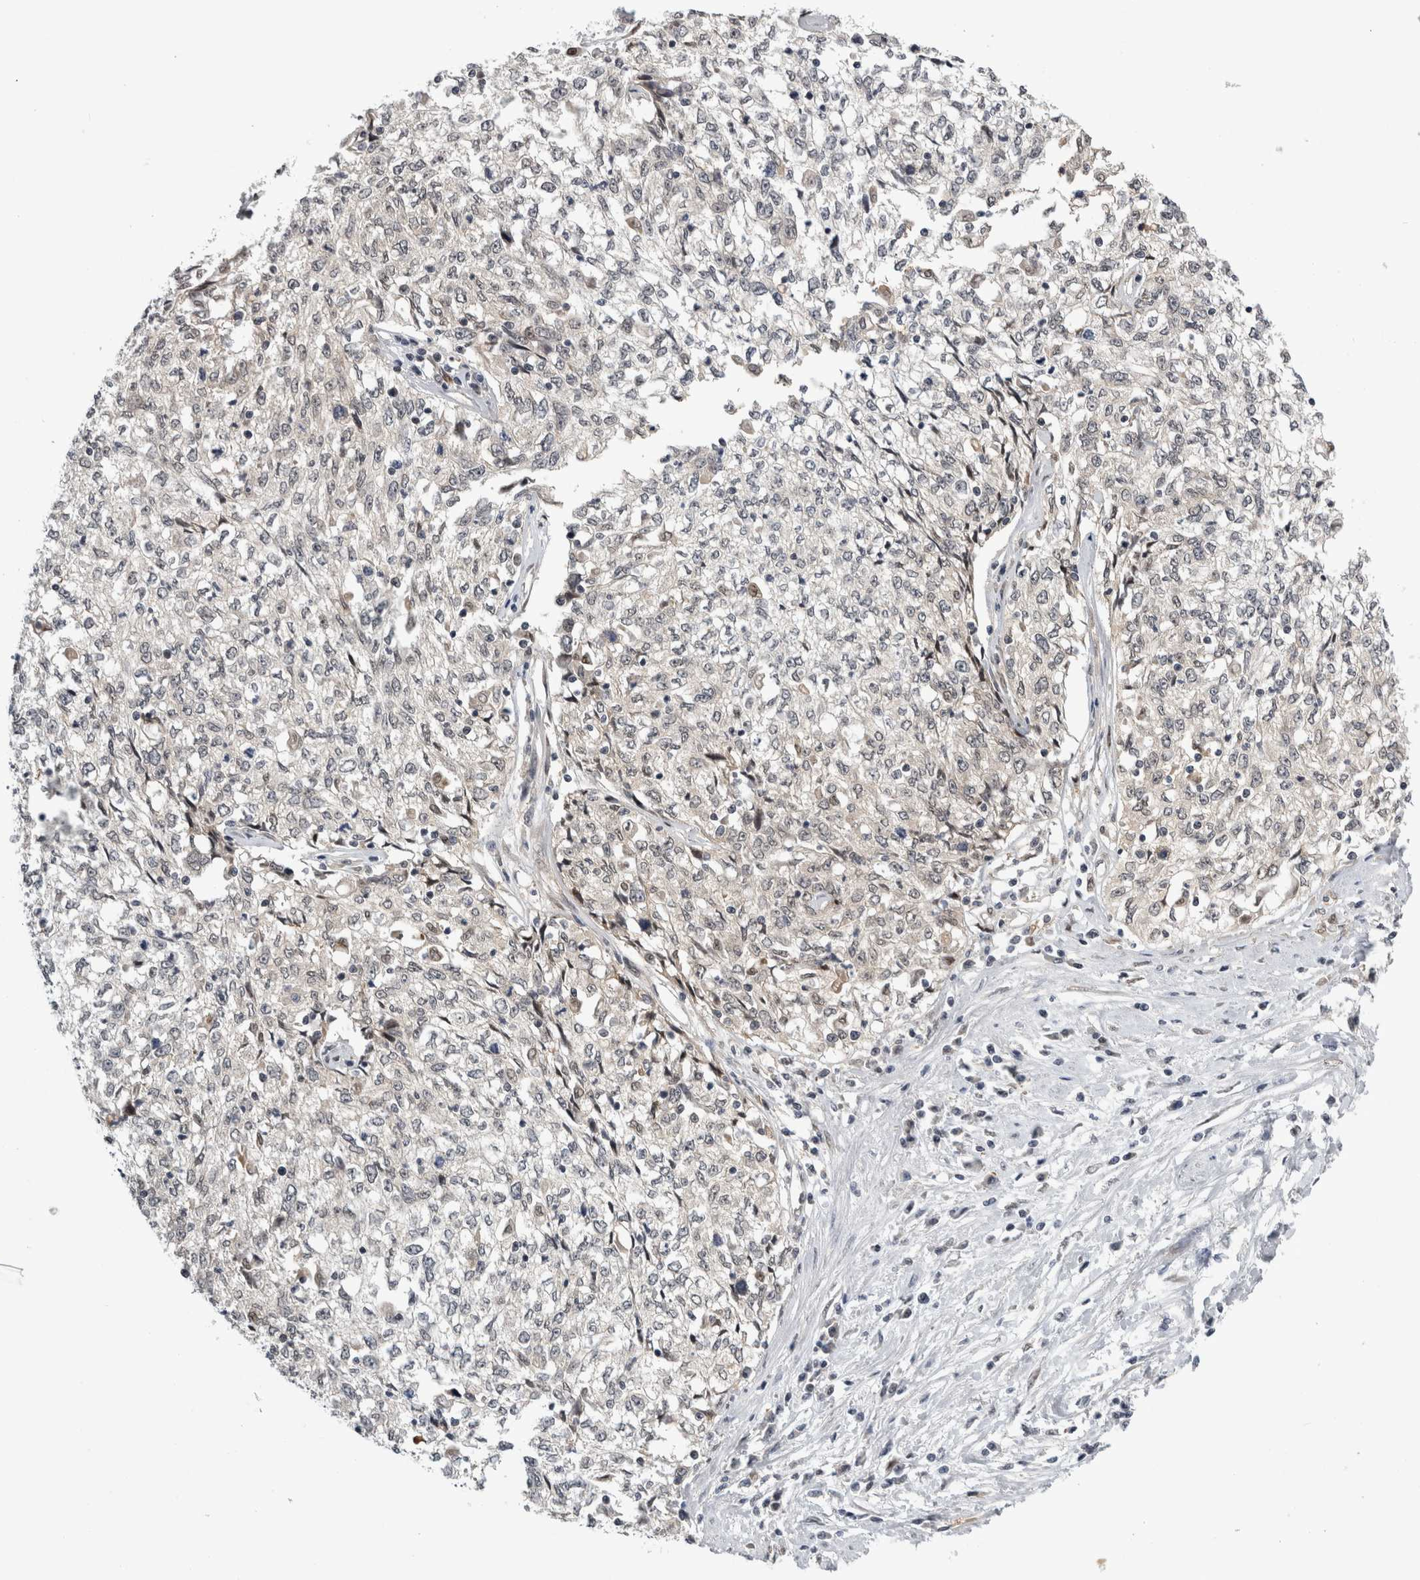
{"staining": {"intensity": "negative", "quantity": "none", "location": "none"}, "tissue": "cervical cancer", "cell_type": "Tumor cells", "image_type": "cancer", "snomed": [{"axis": "morphology", "description": "Squamous cell carcinoma, NOS"}, {"axis": "topography", "description": "Cervix"}], "caption": "This is a micrograph of immunohistochemistry staining of cervical cancer, which shows no expression in tumor cells. (Stains: DAB (3,3'-diaminobenzidine) immunohistochemistry with hematoxylin counter stain, Microscopy: brightfield microscopy at high magnification).", "gene": "PSMB2", "patient": {"sex": "female", "age": 57}}